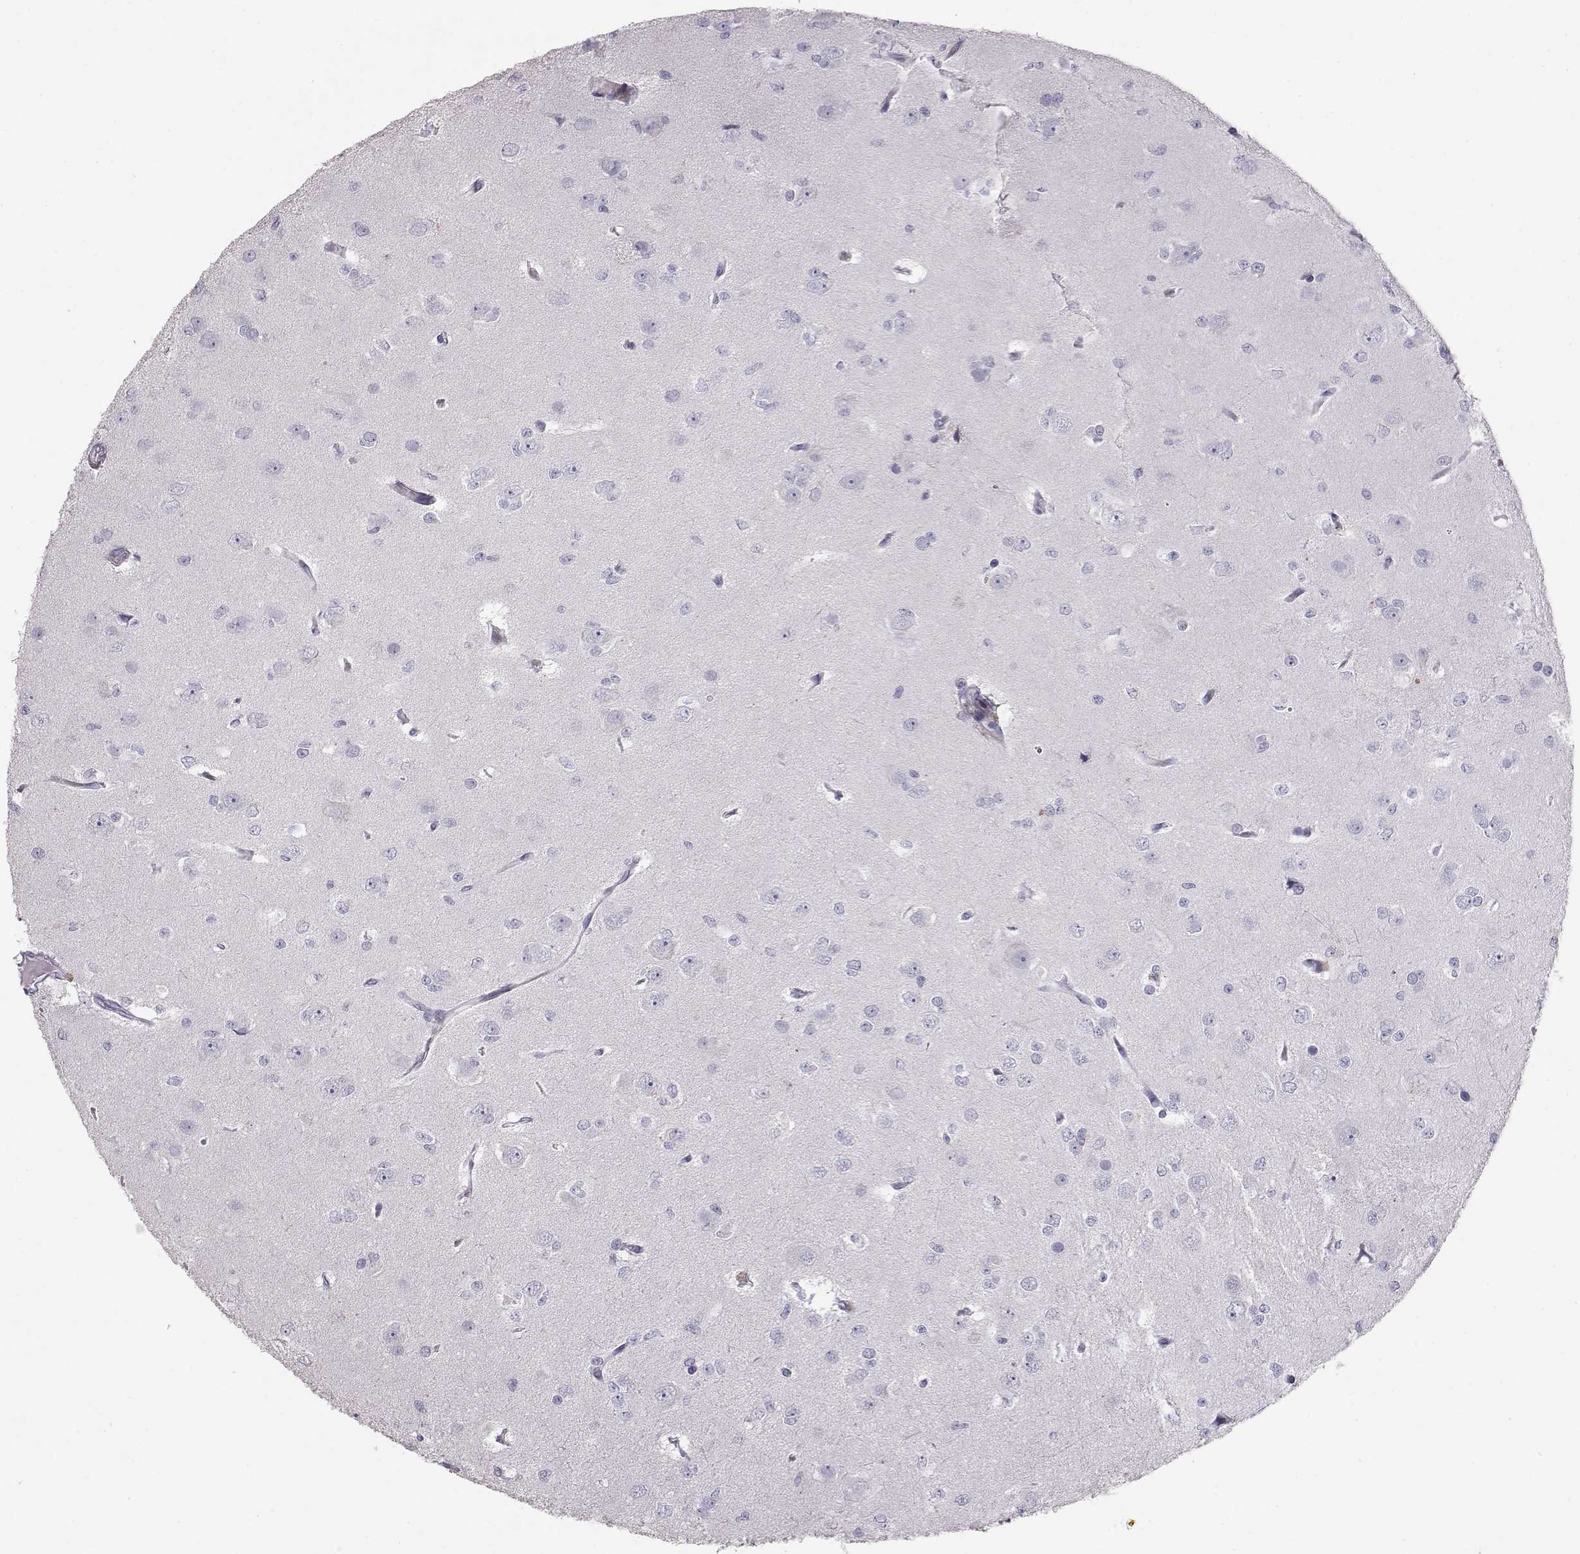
{"staining": {"intensity": "negative", "quantity": "none", "location": "none"}, "tissue": "glioma", "cell_type": "Tumor cells", "image_type": "cancer", "snomed": [{"axis": "morphology", "description": "Glioma, malignant, Low grade"}, {"axis": "topography", "description": "Brain"}], "caption": "Micrograph shows no significant protein staining in tumor cells of glioma.", "gene": "RD3", "patient": {"sex": "male", "age": 27}}